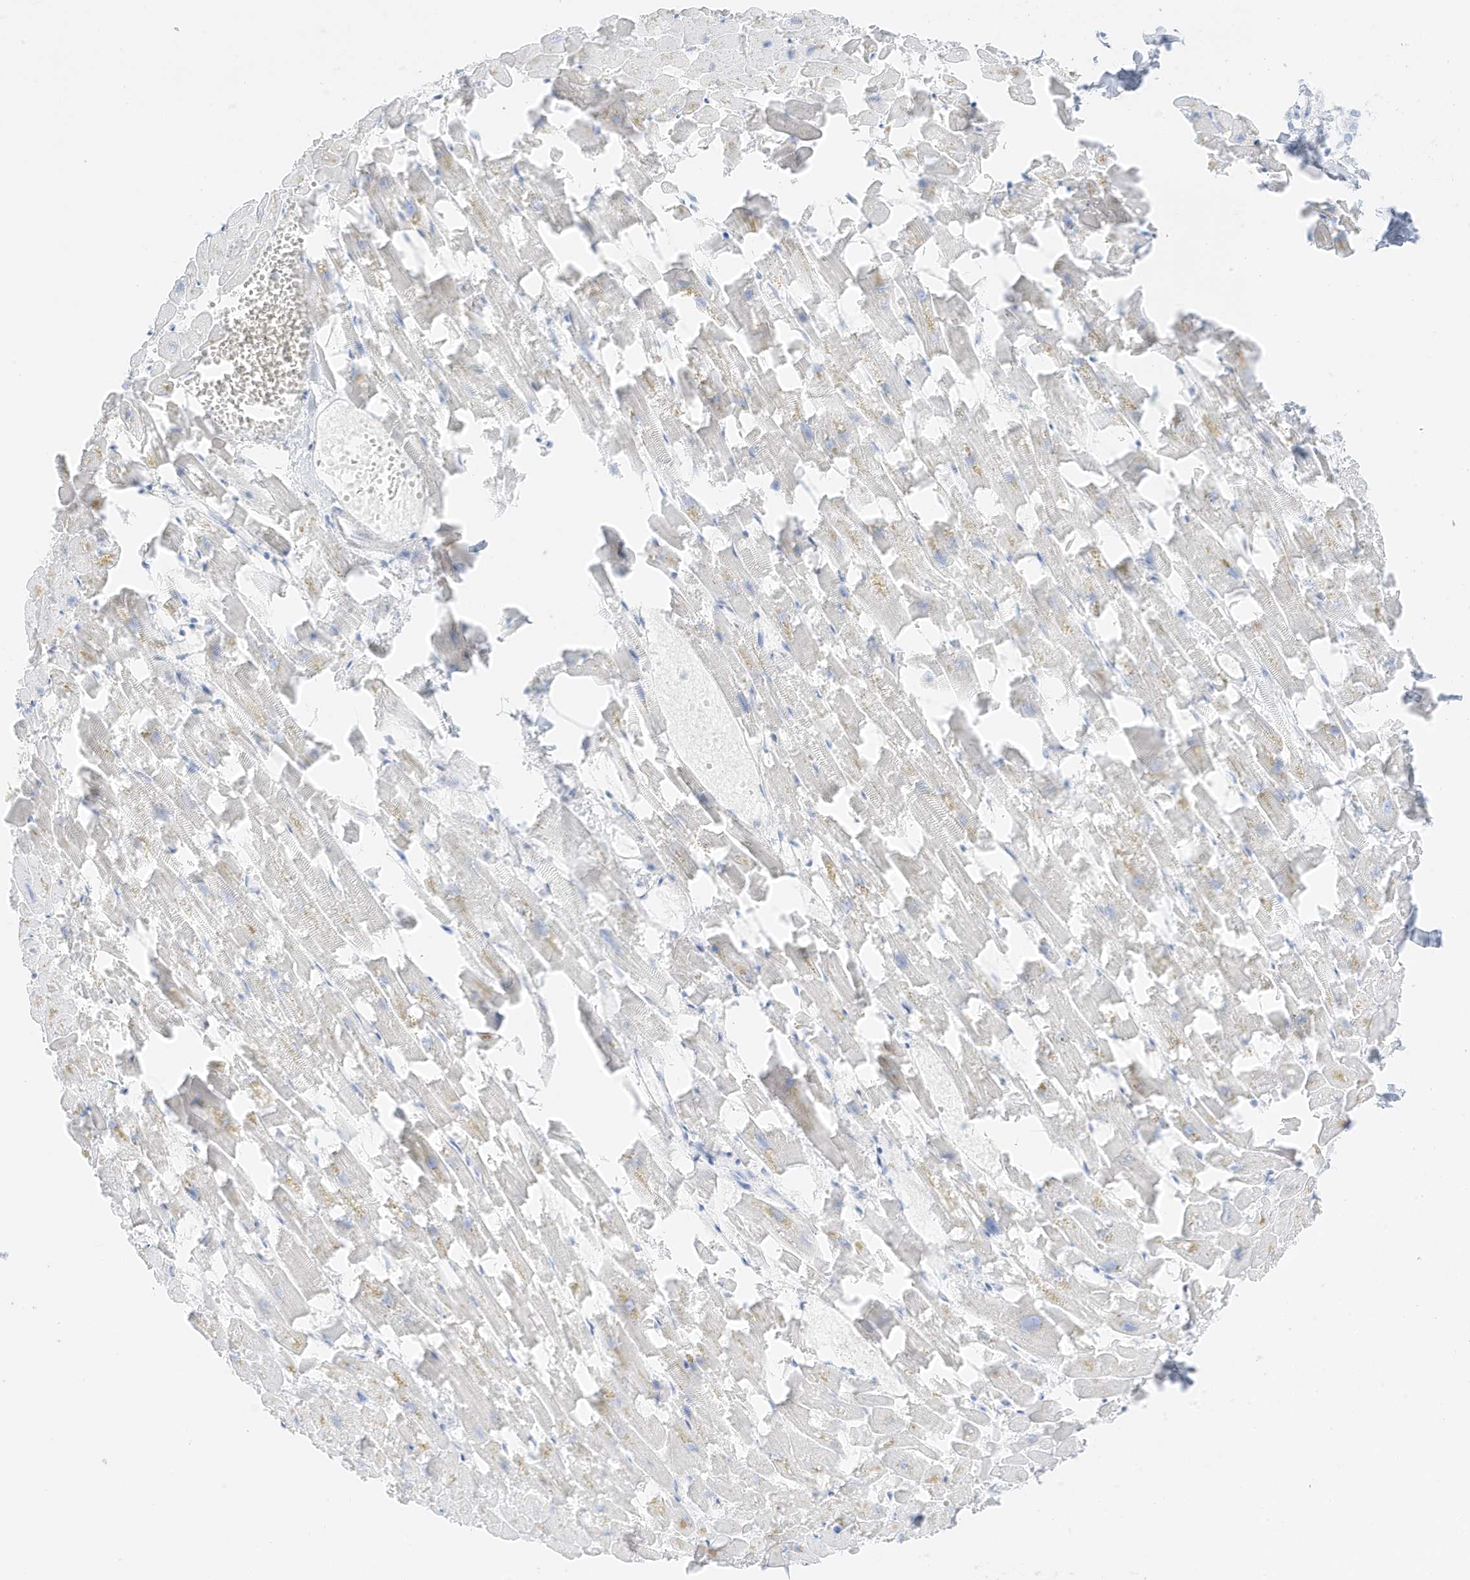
{"staining": {"intensity": "negative", "quantity": "none", "location": "none"}, "tissue": "heart muscle", "cell_type": "Cardiomyocytes", "image_type": "normal", "snomed": [{"axis": "morphology", "description": "Normal tissue, NOS"}, {"axis": "topography", "description": "Heart"}], "caption": "Image shows no significant protein staining in cardiomyocytes of benign heart muscle. (Stains: DAB (3,3'-diaminobenzidine) IHC with hematoxylin counter stain, Microscopy: brightfield microscopy at high magnification).", "gene": "SLC22A13", "patient": {"sex": "female", "age": 64}}